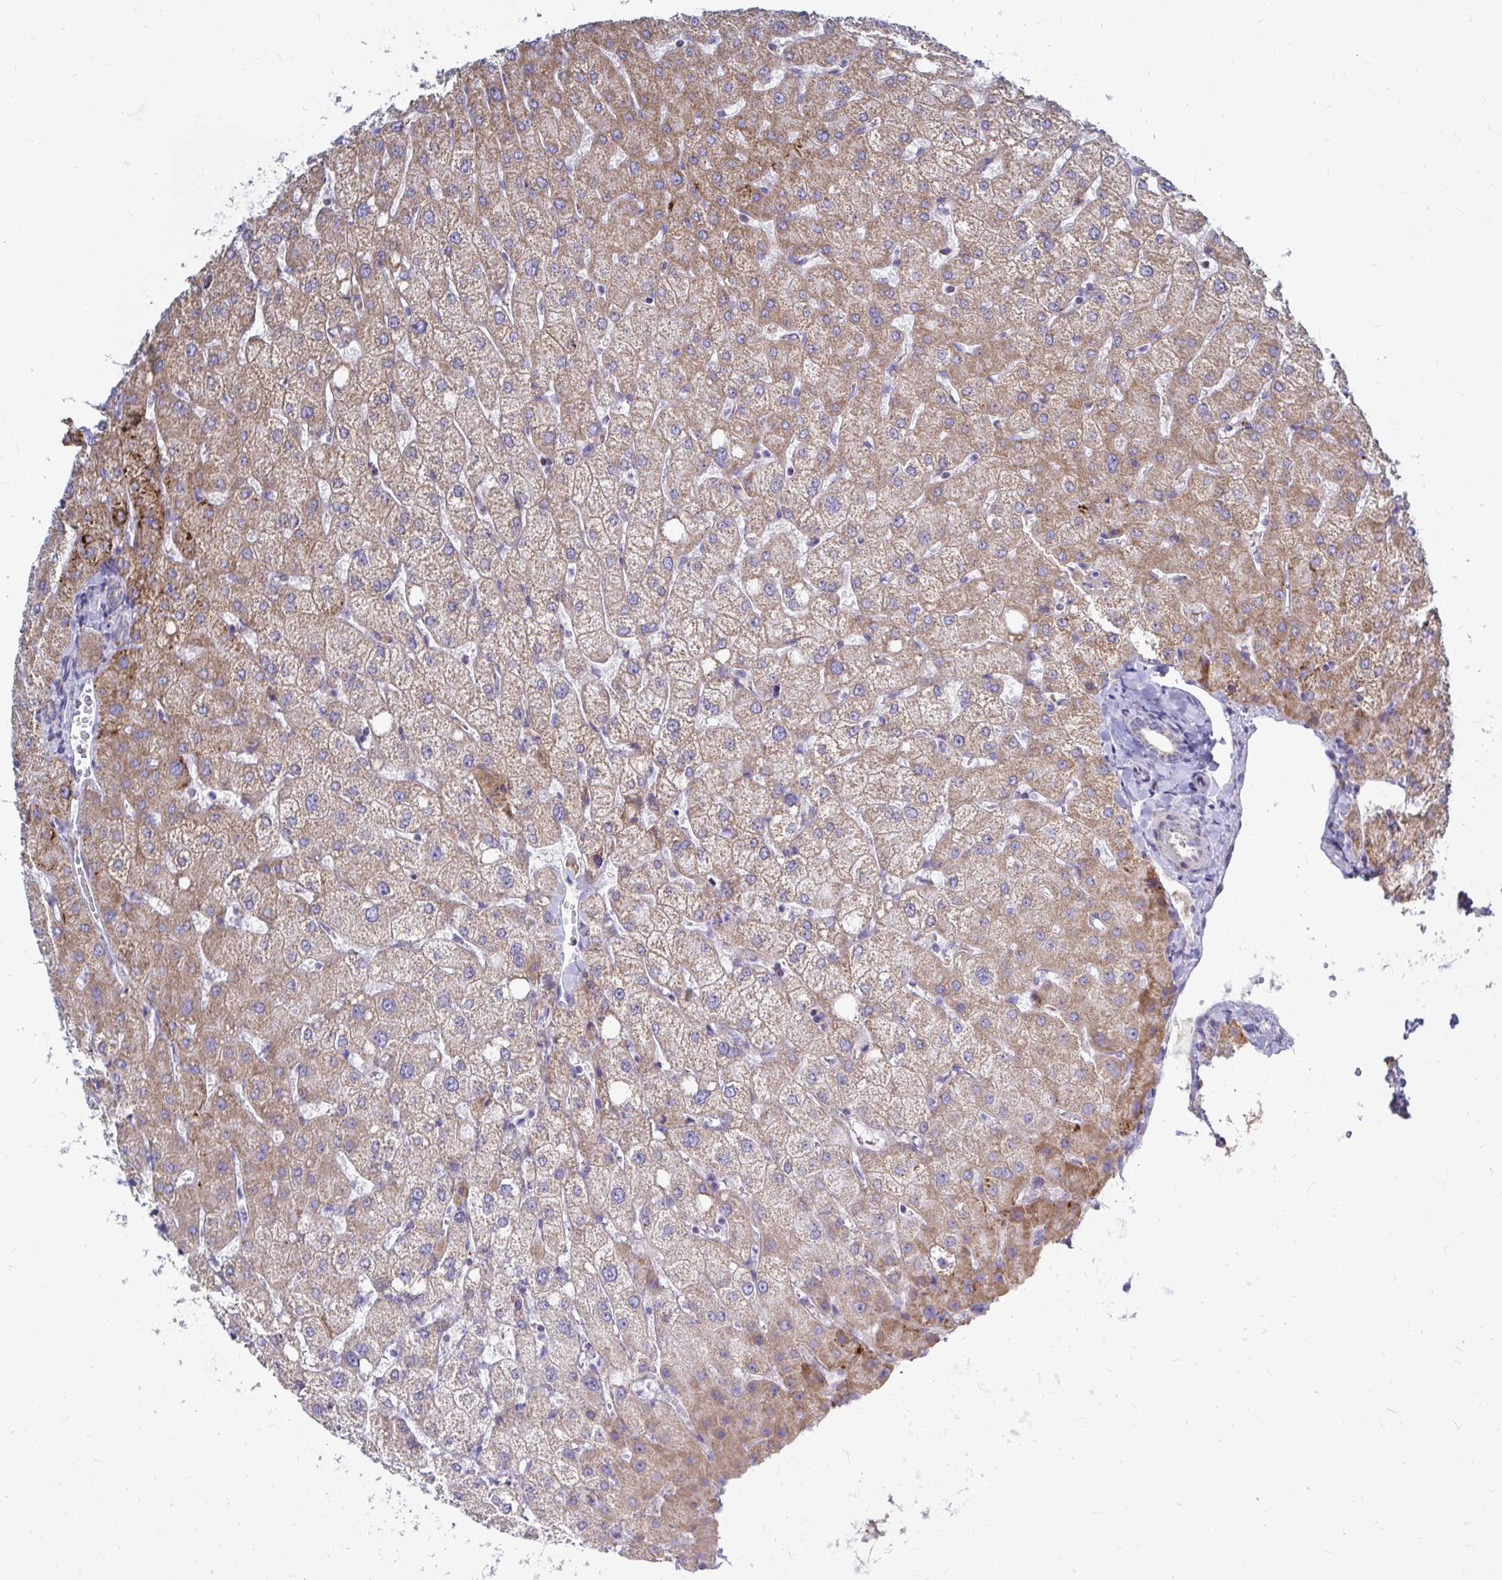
{"staining": {"intensity": "negative", "quantity": "none", "location": "none"}, "tissue": "liver", "cell_type": "Cholangiocytes", "image_type": "normal", "snomed": [{"axis": "morphology", "description": "Normal tissue, NOS"}, {"axis": "topography", "description": "Liver"}], "caption": "A histopathology image of liver stained for a protein reveals no brown staining in cholangiocytes. (Immunohistochemistry, brightfield microscopy, high magnification).", "gene": "OR10R2", "patient": {"sex": "female", "age": 54}}